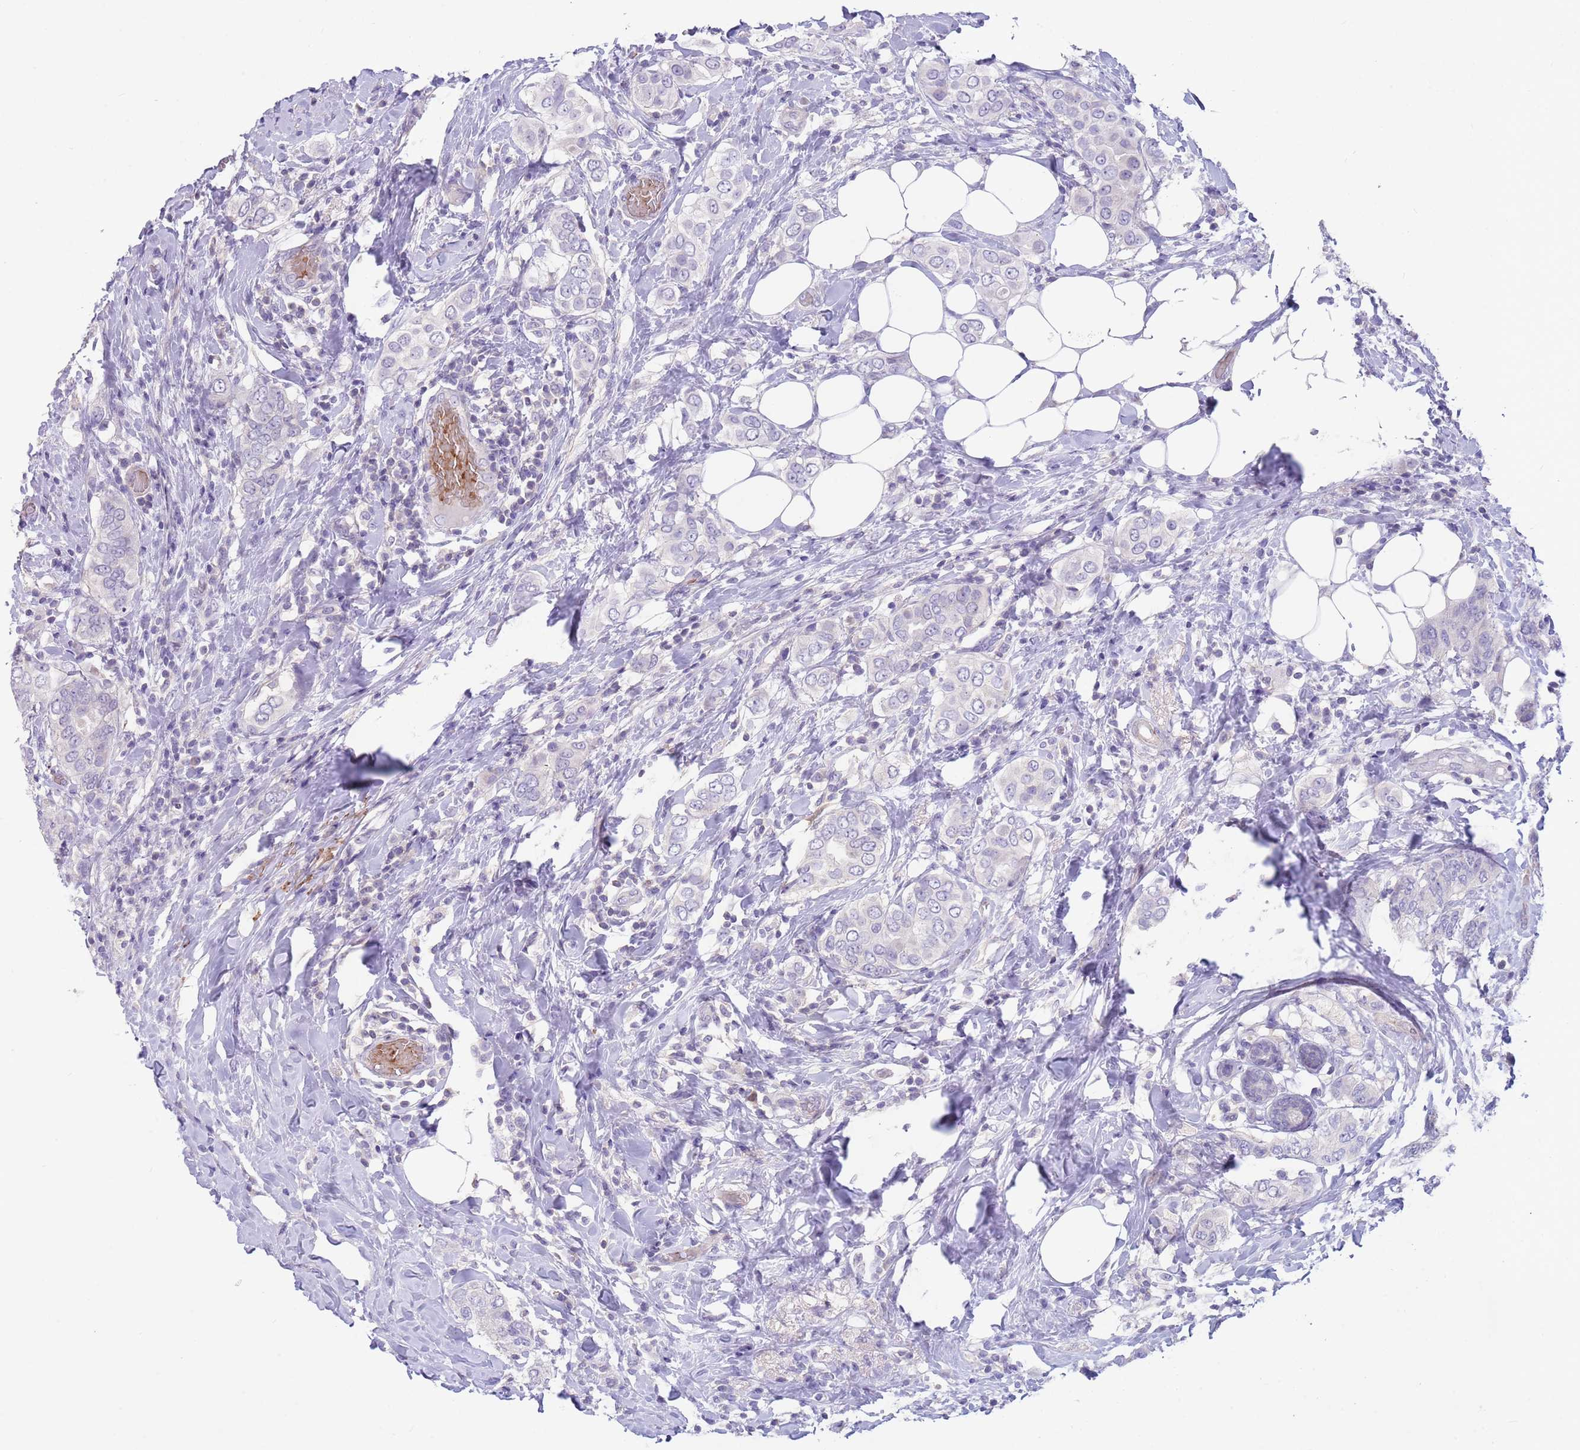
{"staining": {"intensity": "negative", "quantity": "none", "location": "none"}, "tissue": "breast cancer", "cell_type": "Tumor cells", "image_type": "cancer", "snomed": [{"axis": "morphology", "description": "Lobular carcinoma"}, {"axis": "topography", "description": "Breast"}], "caption": "DAB immunohistochemical staining of human breast cancer (lobular carcinoma) reveals no significant positivity in tumor cells.", "gene": "ZNF14", "patient": {"sex": "female", "age": 51}}